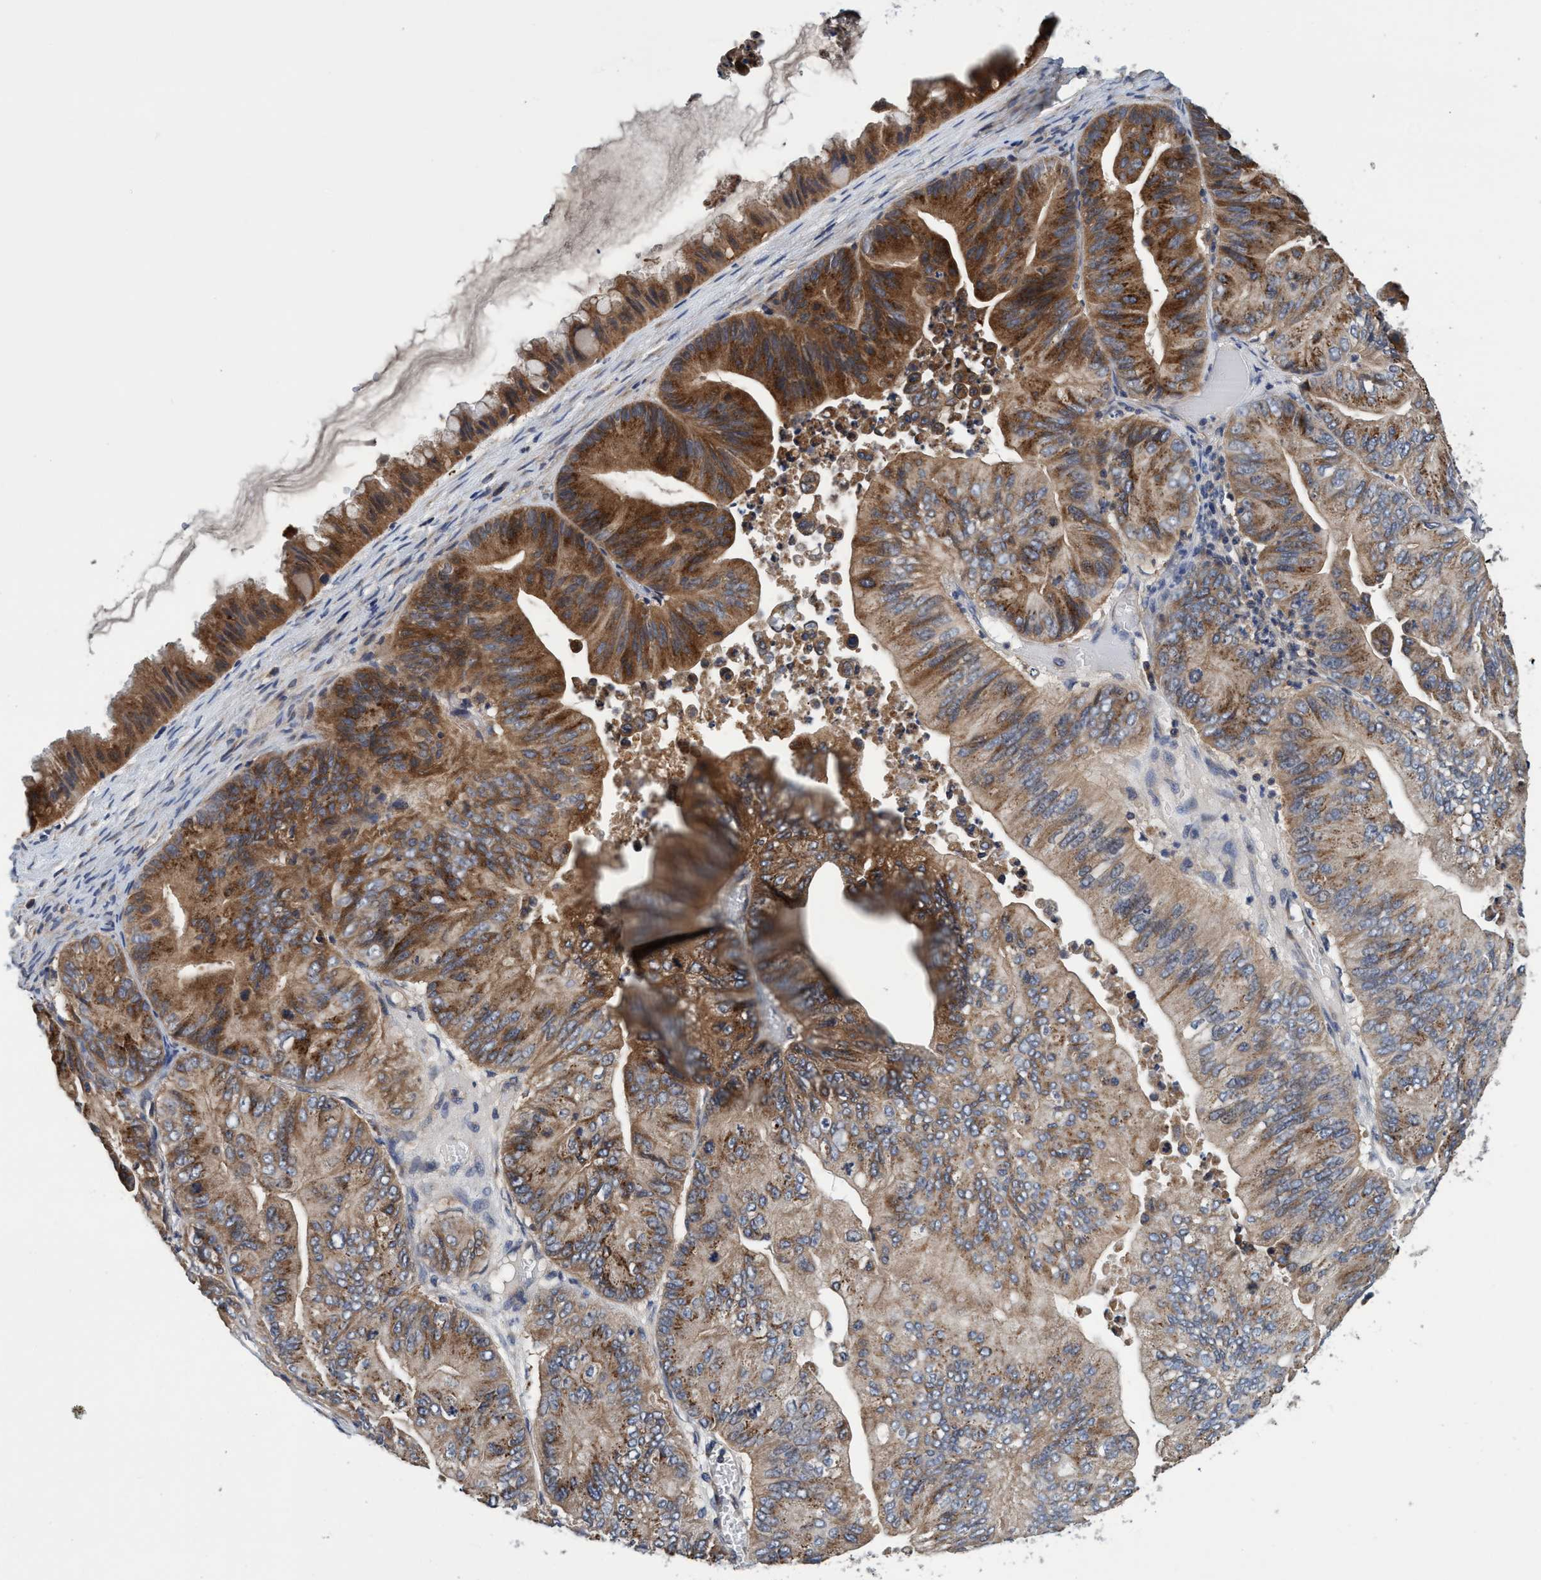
{"staining": {"intensity": "moderate", "quantity": ">75%", "location": "cytoplasmic/membranous"}, "tissue": "ovarian cancer", "cell_type": "Tumor cells", "image_type": "cancer", "snomed": [{"axis": "morphology", "description": "Cystadenocarcinoma, mucinous, NOS"}, {"axis": "topography", "description": "Ovary"}], "caption": "A medium amount of moderate cytoplasmic/membranous positivity is appreciated in approximately >75% of tumor cells in ovarian cancer (mucinous cystadenocarcinoma) tissue.", "gene": "CALCOCO2", "patient": {"sex": "female", "age": 61}}